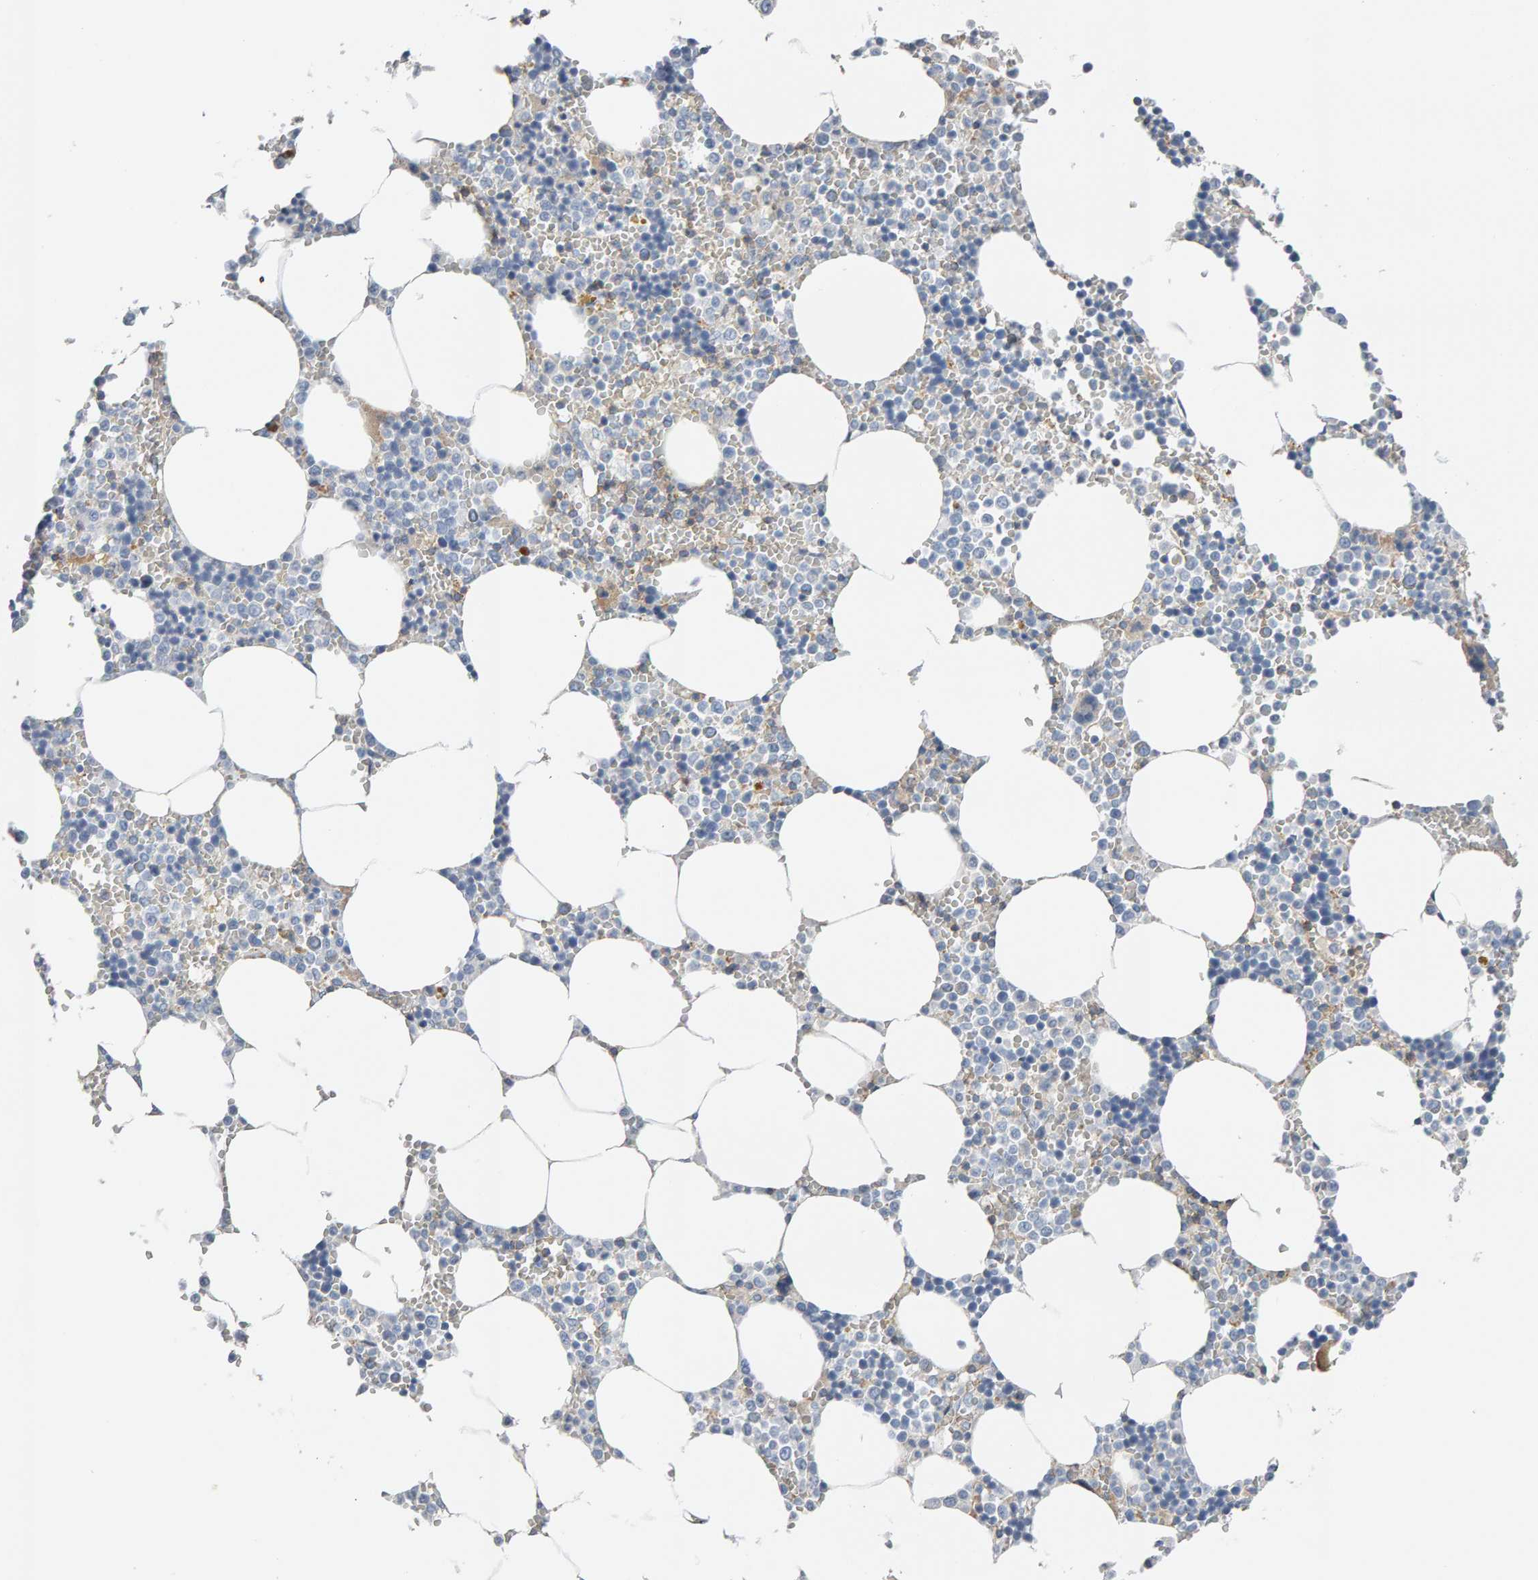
{"staining": {"intensity": "strong", "quantity": "<25%", "location": "cytoplasmic/membranous"}, "tissue": "bone marrow", "cell_type": "Hematopoietic cells", "image_type": "normal", "snomed": [{"axis": "morphology", "description": "Normal tissue, NOS"}, {"axis": "topography", "description": "Bone marrow"}], "caption": "Bone marrow stained with DAB IHC displays medium levels of strong cytoplasmic/membranous staining in approximately <25% of hematopoietic cells. Ihc stains the protein of interest in brown and the nuclei are stained blue.", "gene": "FYN", "patient": {"sex": "male", "age": 70}}